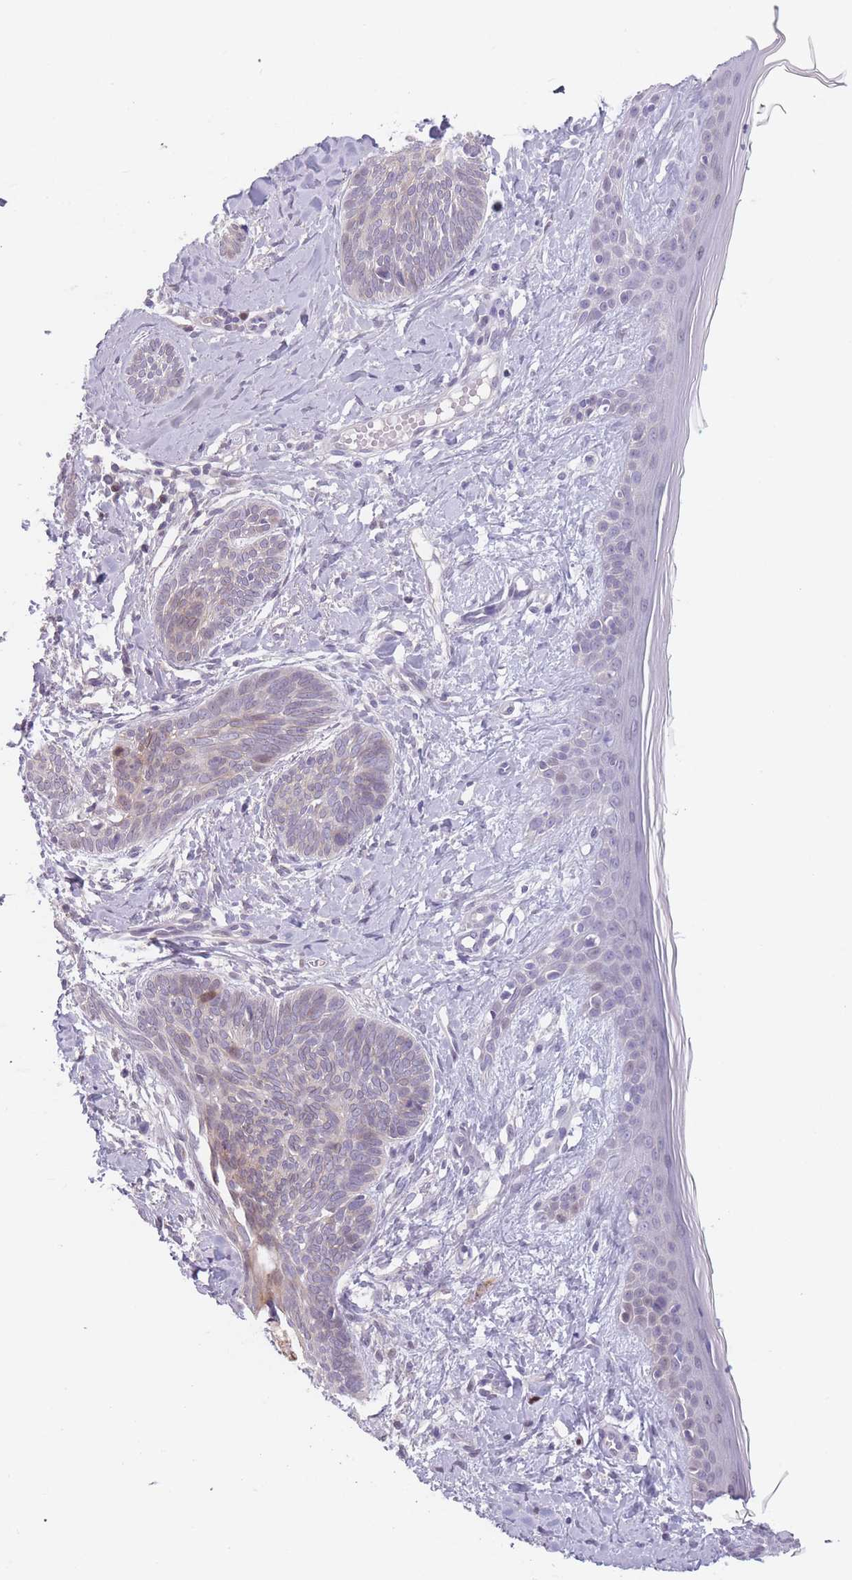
{"staining": {"intensity": "weak", "quantity": "25%-75%", "location": "nuclear"}, "tissue": "skin cancer", "cell_type": "Tumor cells", "image_type": "cancer", "snomed": [{"axis": "morphology", "description": "Basal cell carcinoma"}, {"axis": "topography", "description": "Skin"}], "caption": "Immunohistochemical staining of human skin cancer demonstrates low levels of weak nuclear protein expression in approximately 25%-75% of tumor cells.", "gene": "ZNF439", "patient": {"sex": "female", "age": 81}}